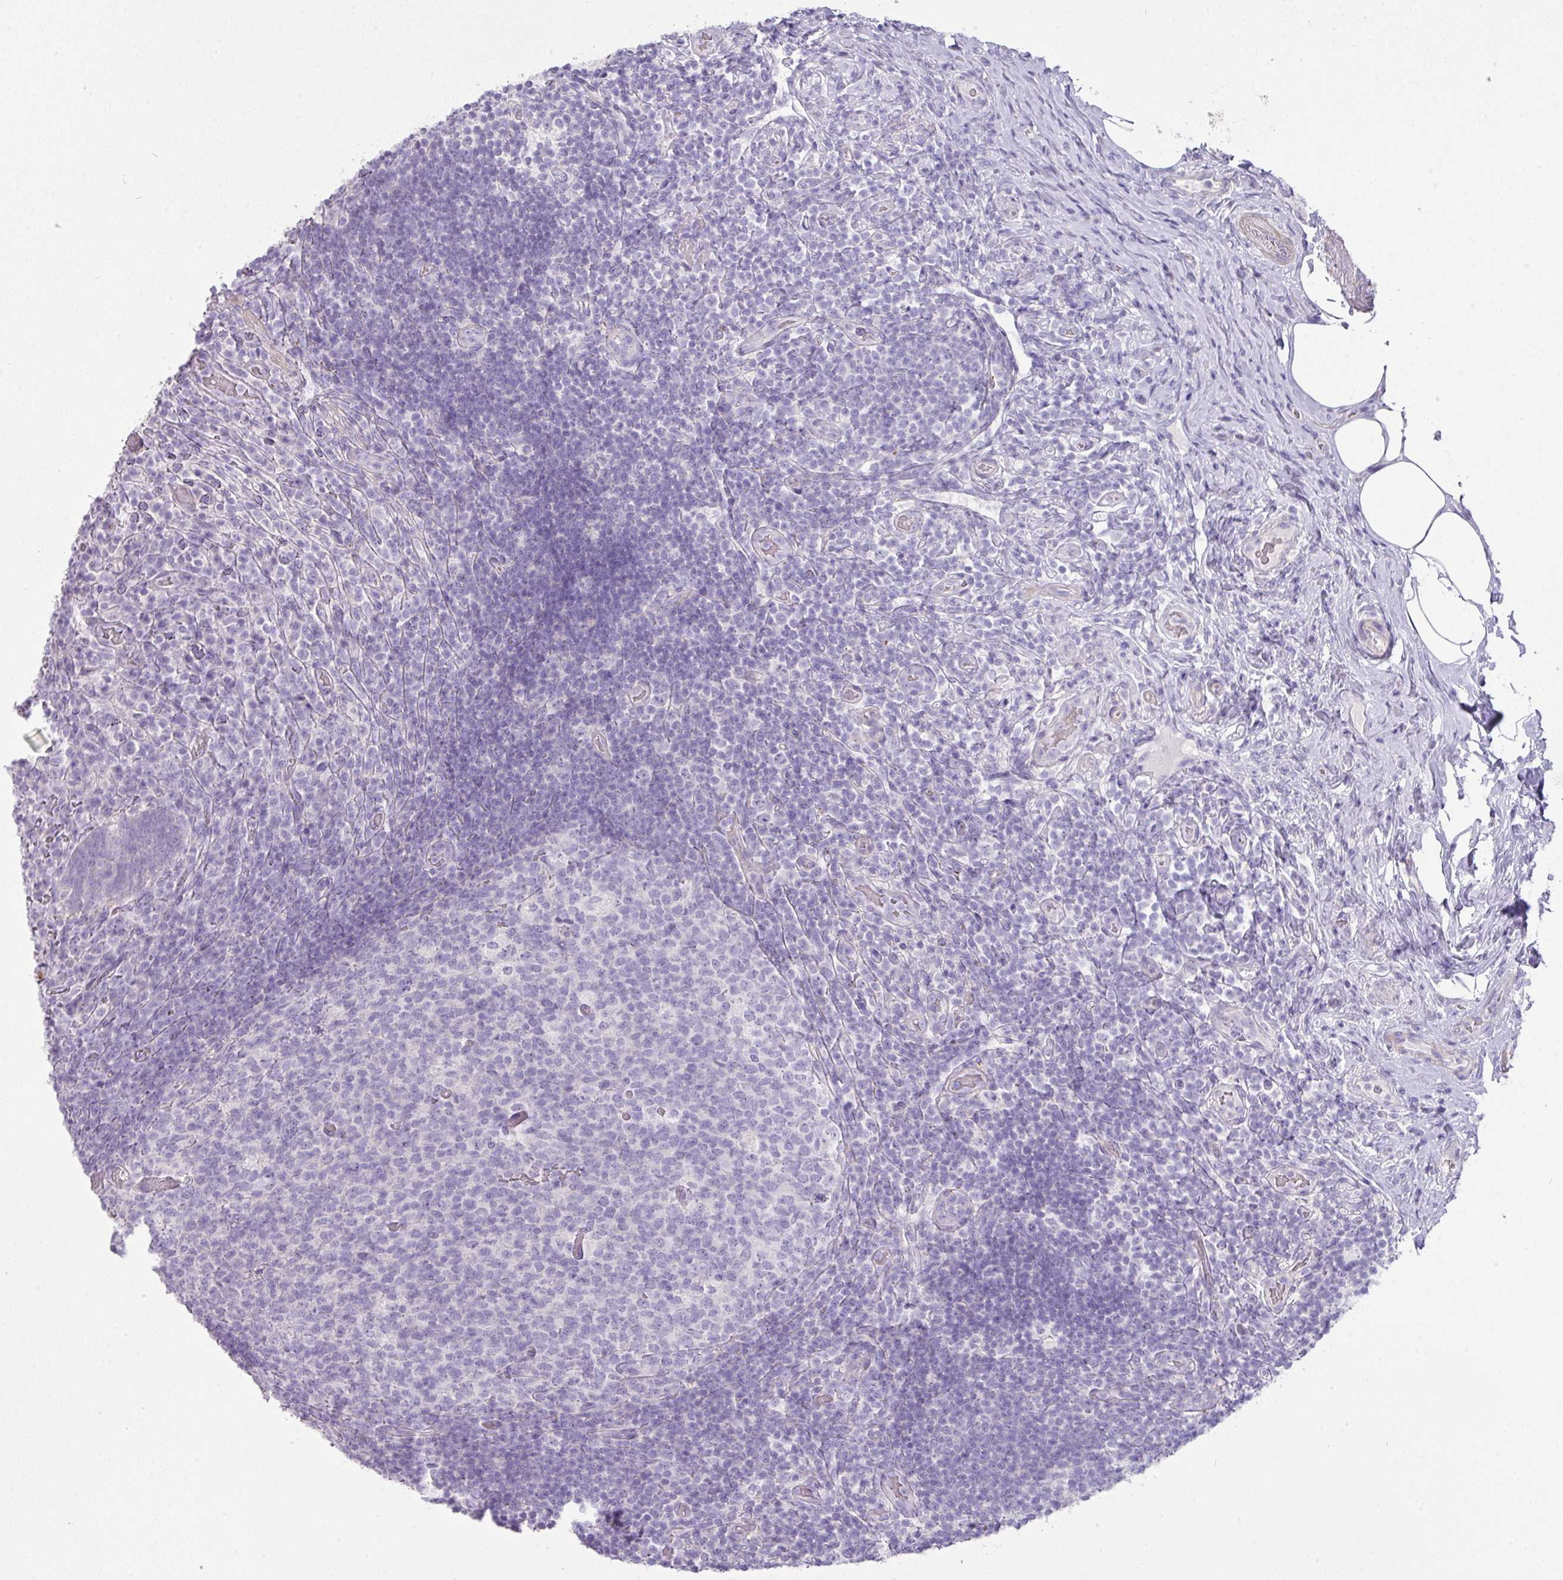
{"staining": {"intensity": "negative", "quantity": "none", "location": "none"}, "tissue": "appendix", "cell_type": "Glandular cells", "image_type": "normal", "snomed": [{"axis": "morphology", "description": "Normal tissue, NOS"}, {"axis": "topography", "description": "Appendix"}], "caption": "DAB immunohistochemical staining of benign human appendix shows no significant positivity in glandular cells.", "gene": "GLI4", "patient": {"sex": "female", "age": 43}}